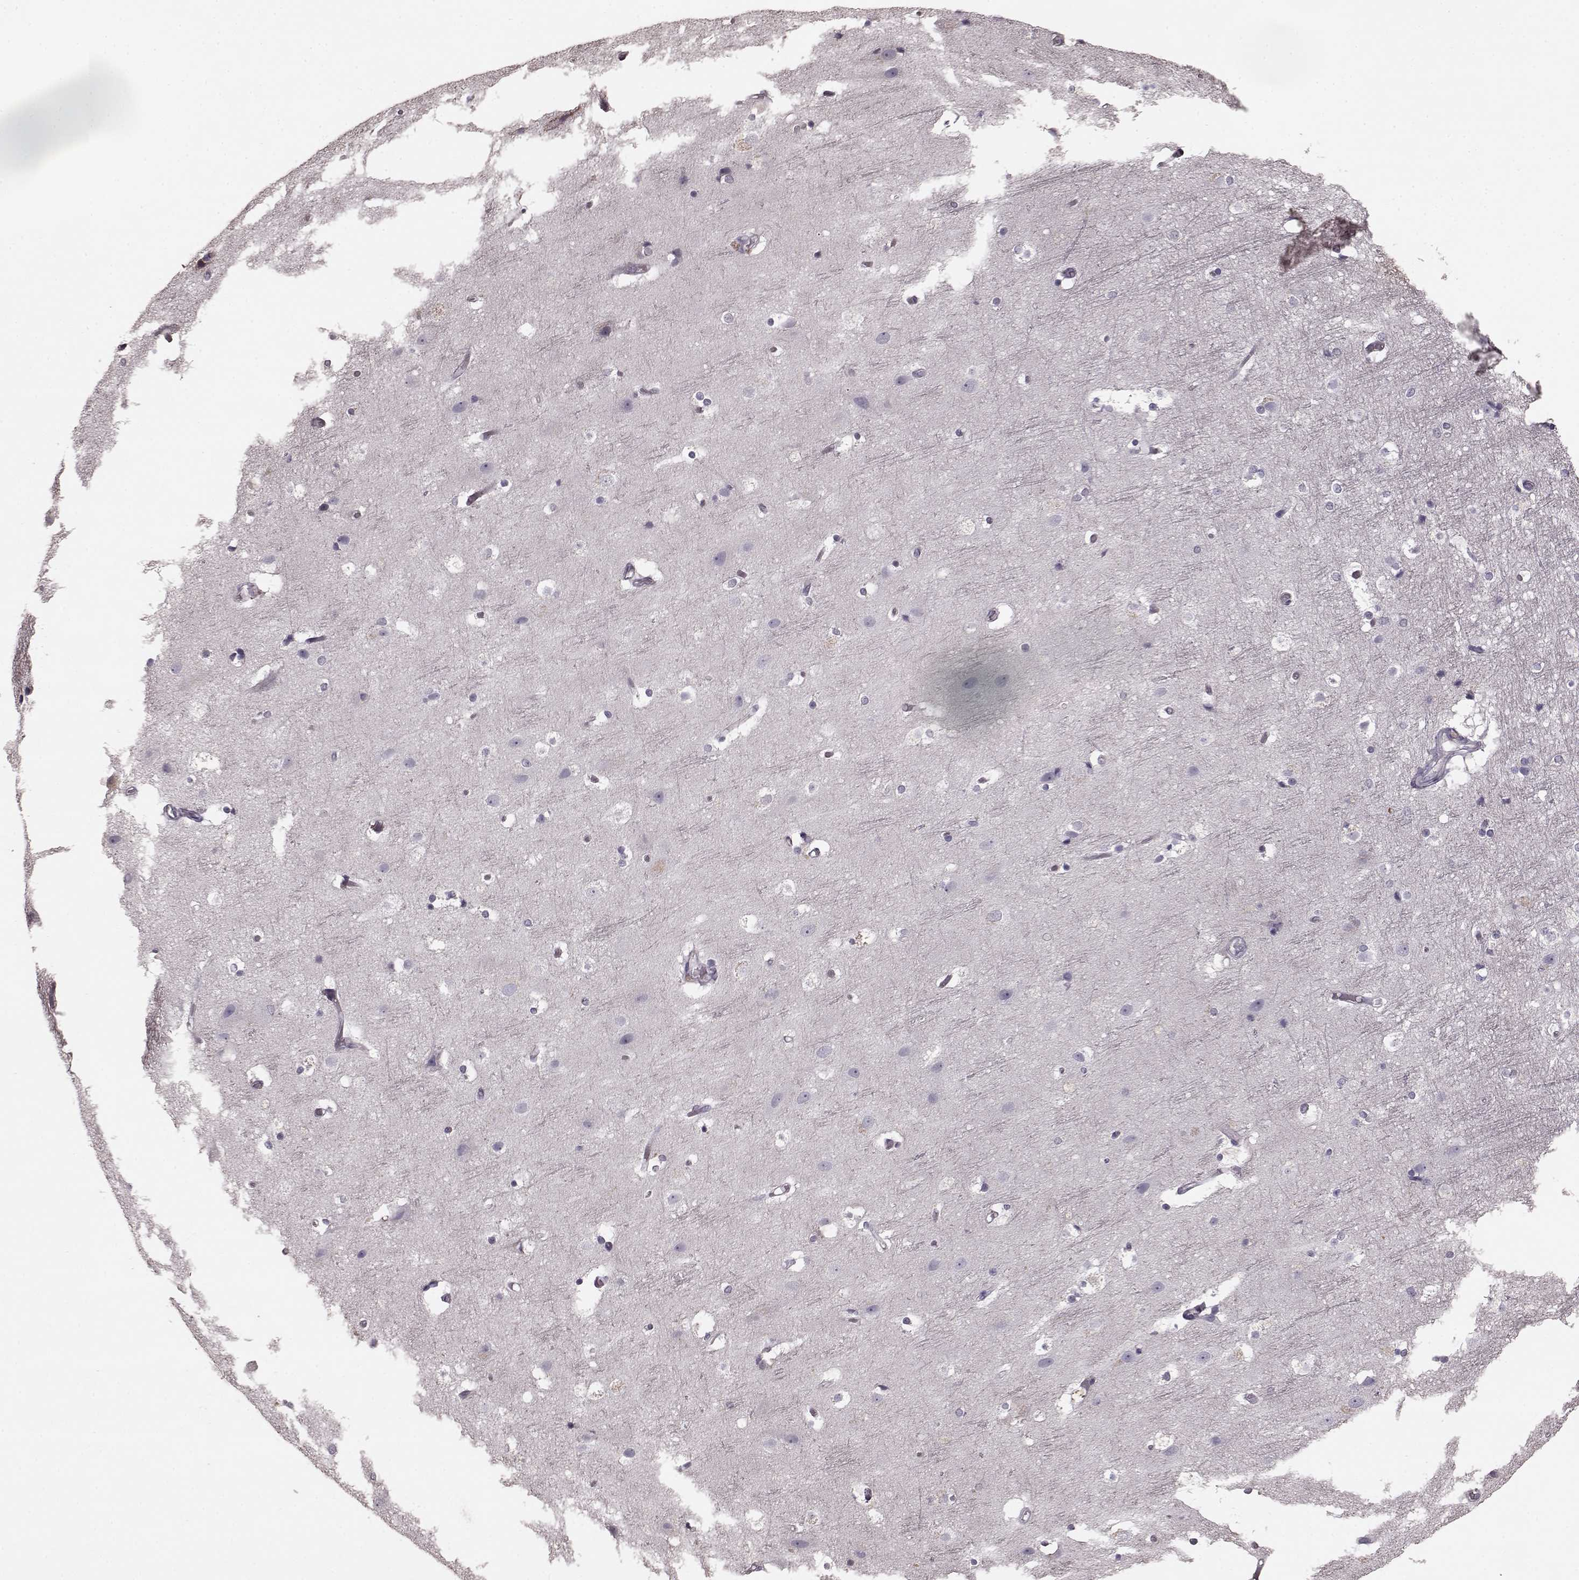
{"staining": {"intensity": "negative", "quantity": "none", "location": "none"}, "tissue": "cerebral cortex", "cell_type": "Endothelial cells", "image_type": "normal", "snomed": [{"axis": "morphology", "description": "Normal tissue, NOS"}, {"axis": "topography", "description": "Cerebral cortex"}], "caption": "Histopathology image shows no significant protein expression in endothelial cells of benign cerebral cortex.", "gene": "PDCD1", "patient": {"sex": "female", "age": 52}}